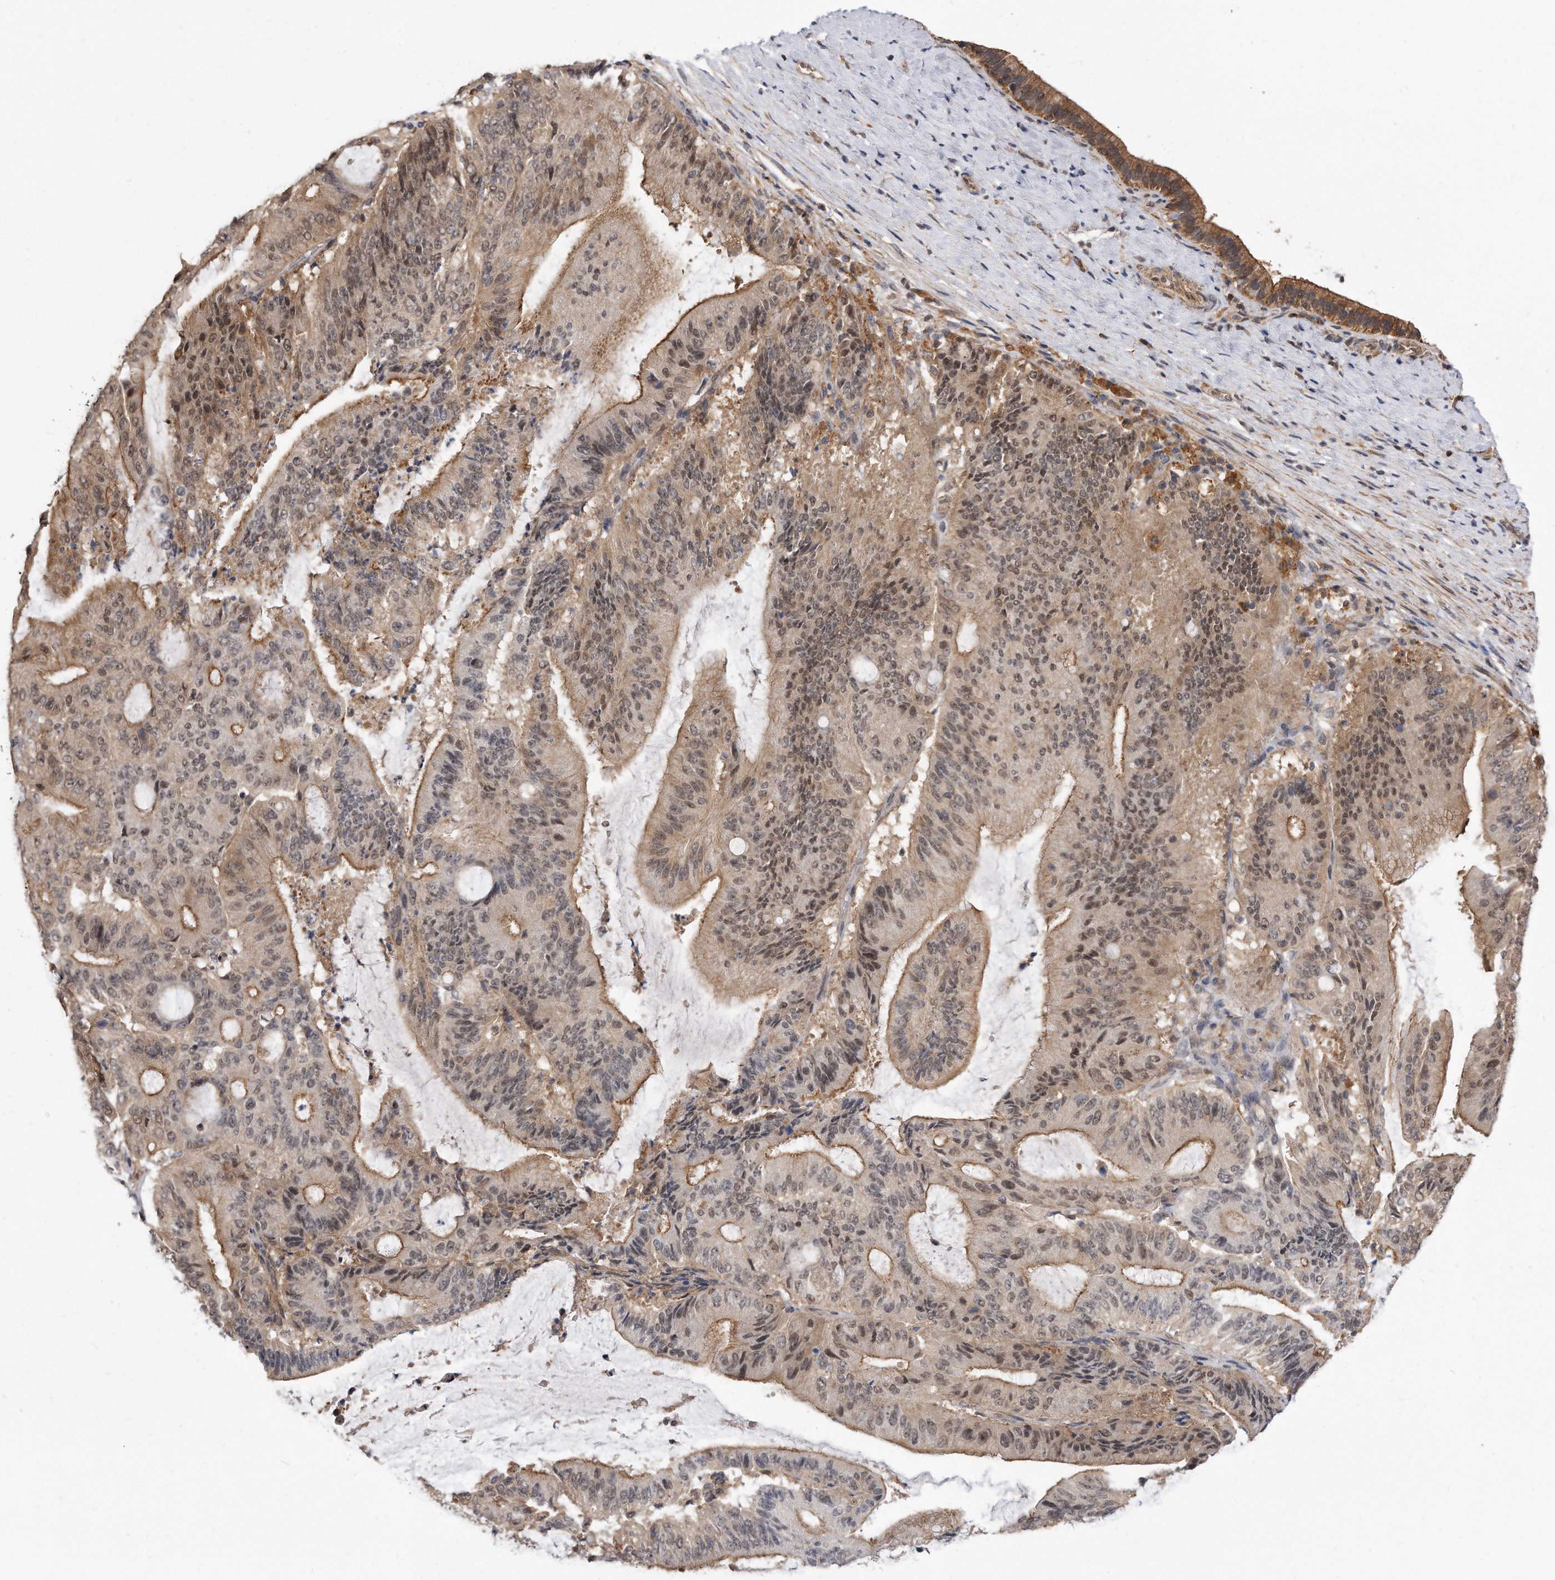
{"staining": {"intensity": "moderate", "quantity": ">75%", "location": "cytoplasmic/membranous,nuclear"}, "tissue": "liver cancer", "cell_type": "Tumor cells", "image_type": "cancer", "snomed": [{"axis": "morphology", "description": "Normal tissue, NOS"}, {"axis": "morphology", "description": "Cholangiocarcinoma"}, {"axis": "topography", "description": "Liver"}, {"axis": "topography", "description": "Peripheral nerve tissue"}], "caption": "Immunohistochemistry staining of liver cancer, which demonstrates medium levels of moderate cytoplasmic/membranous and nuclear positivity in about >75% of tumor cells indicating moderate cytoplasmic/membranous and nuclear protein staining. The staining was performed using DAB (3,3'-diaminobenzidine) (brown) for protein detection and nuclei were counterstained in hematoxylin (blue).", "gene": "TCP1", "patient": {"sex": "female", "age": 73}}